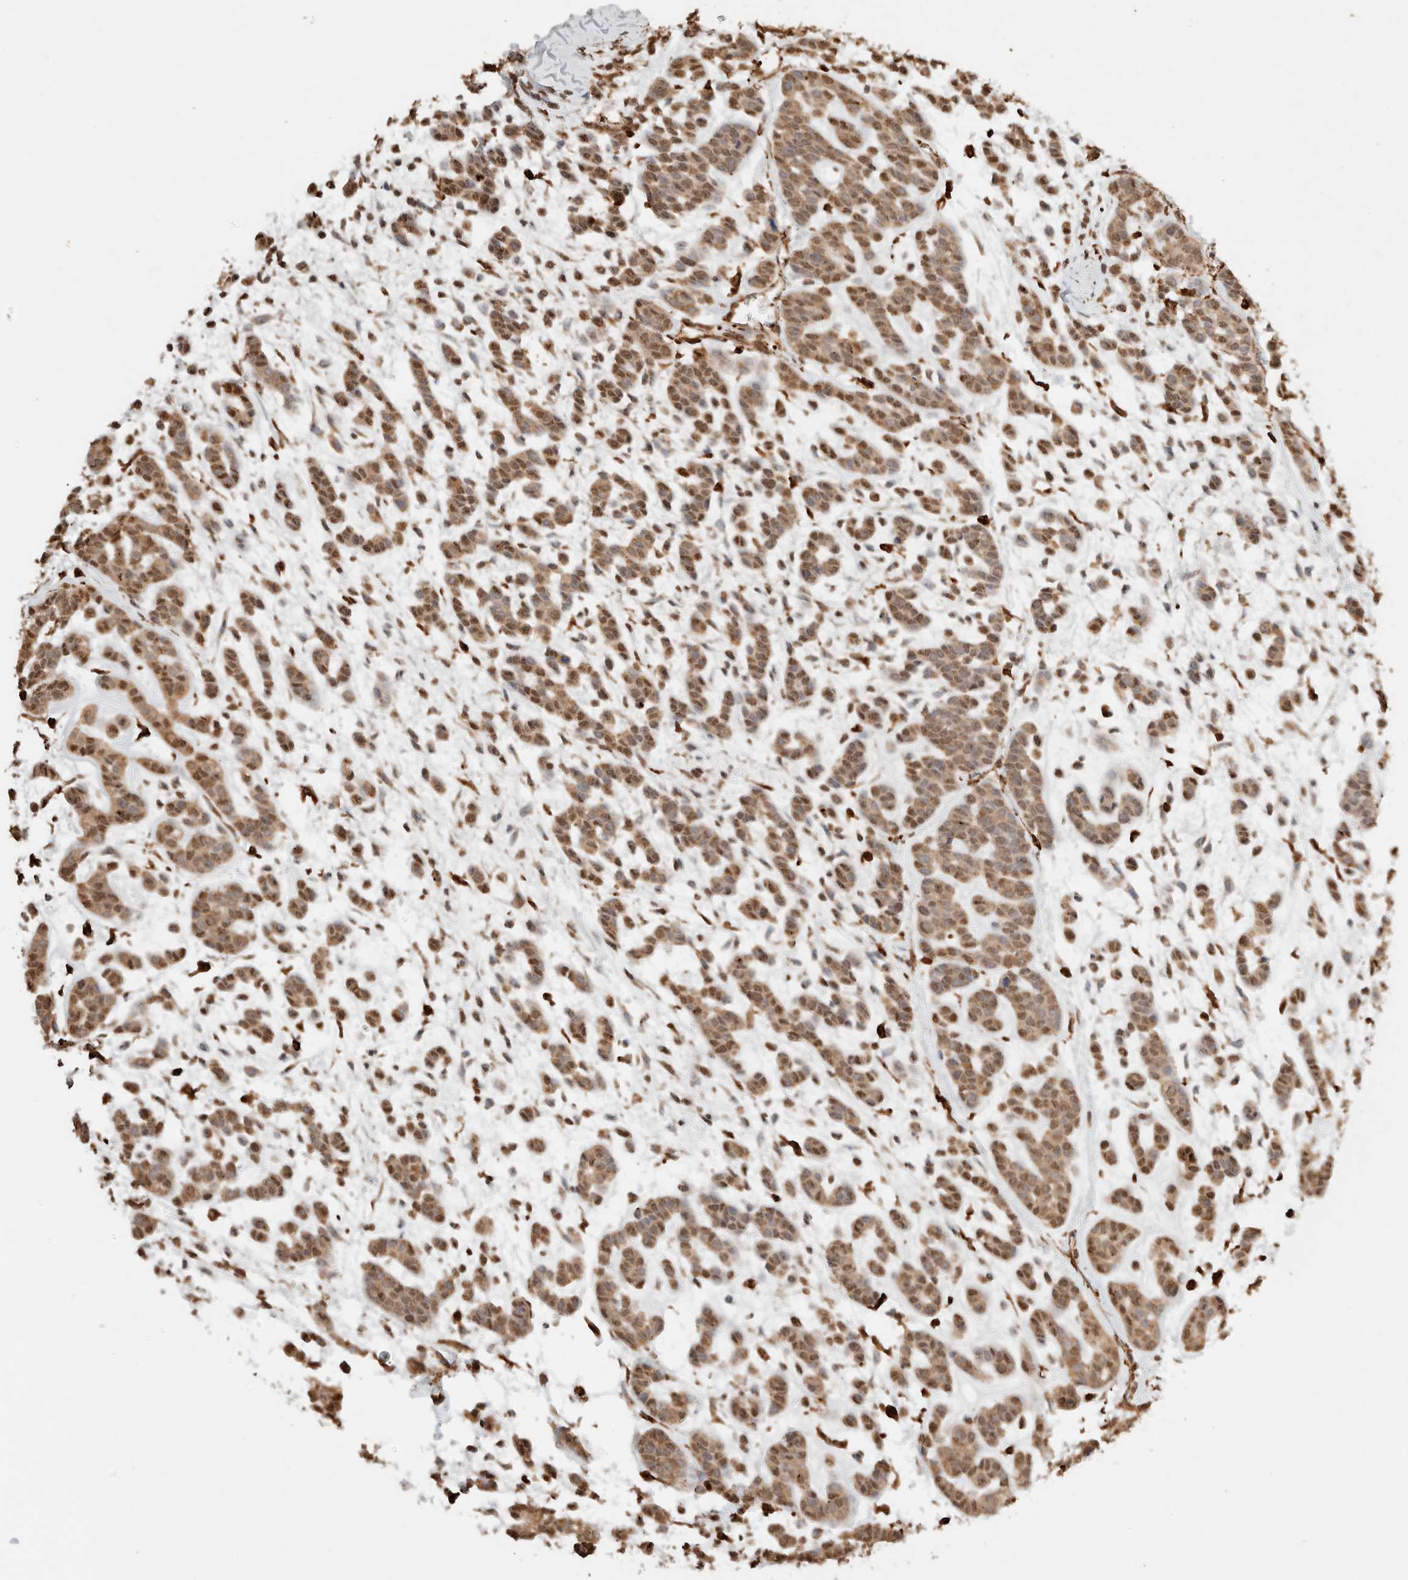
{"staining": {"intensity": "moderate", "quantity": ">75%", "location": "cytoplasmic/membranous"}, "tissue": "head and neck cancer", "cell_type": "Tumor cells", "image_type": "cancer", "snomed": [{"axis": "morphology", "description": "Adenocarcinoma, NOS"}, {"axis": "morphology", "description": "Adenoma, NOS"}, {"axis": "topography", "description": "Head-Neck"}], "caption": "This micrograph exhibits immunohistochemistry (IHC) staining of human adenoma (head and neck), with medium moderate cytoplasmic/membranous positivity in approximately >75% of tumor cells.", "gene": "ERAP1", "patient": {"sex": "female", "age": 55}}